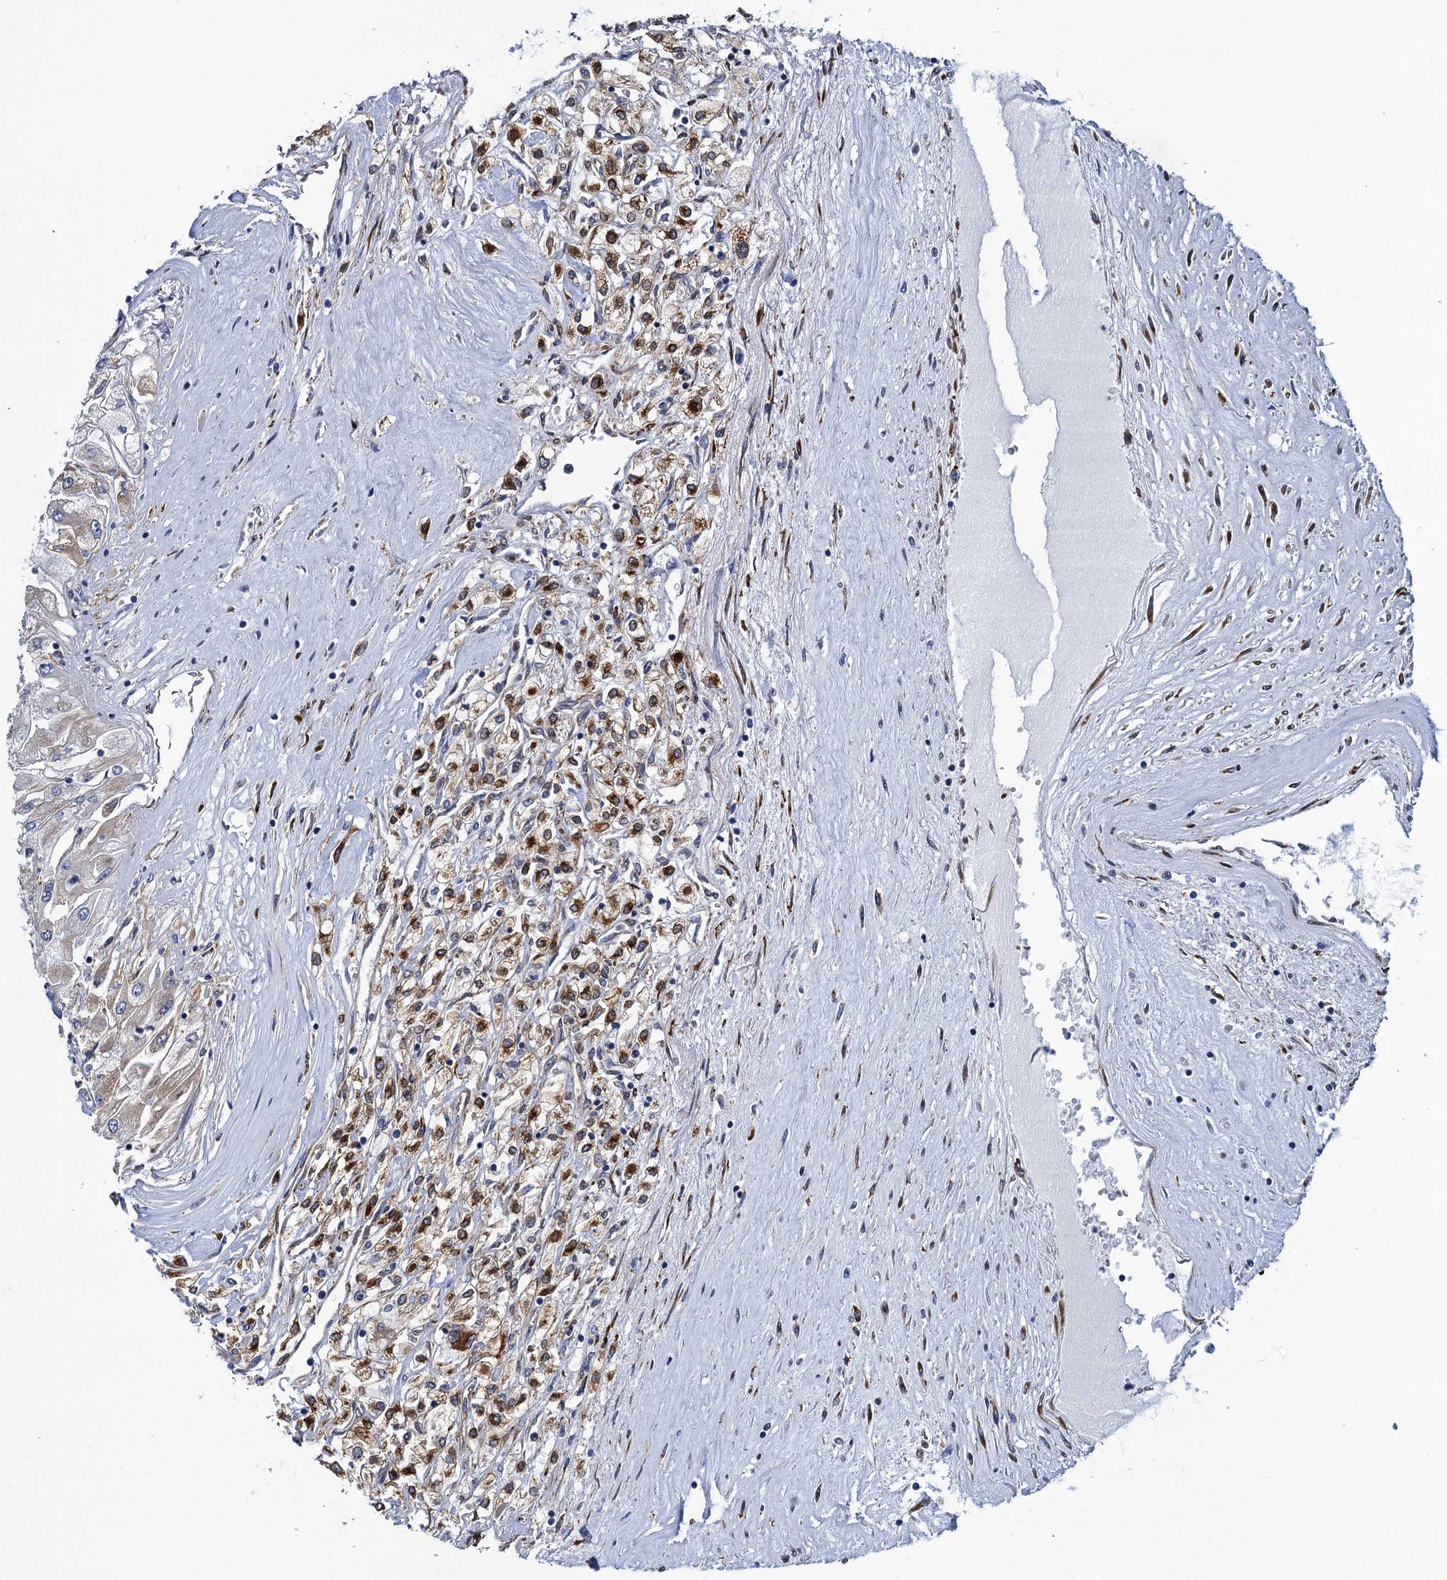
{"staining": {"intensity": "strong", "quantity": "25%-75%", "location": "cytoplasmic/membranous"}, "tissue": "renal cancer", "cell_type": "Tumor cells", "image_type": "cancer", "snomed": [{"axis": "morphology", "description": "Adenocarcinoma, NOS"}, {"axis": "topography", "description": "Kidney"}], "caption": "Brown immunohistochemical staining in adenocarcinoma (renal) shows strong cytoplasmic/membranous staining in about 25%-75% of tumor cells. The protein of interest is stained brown, and the nuclei are stained in blue (DAB IHC with brightfield microscopy, high magnification).", "gene": "POGLUT3", "patient": {"sex": "male", "age": 80}}